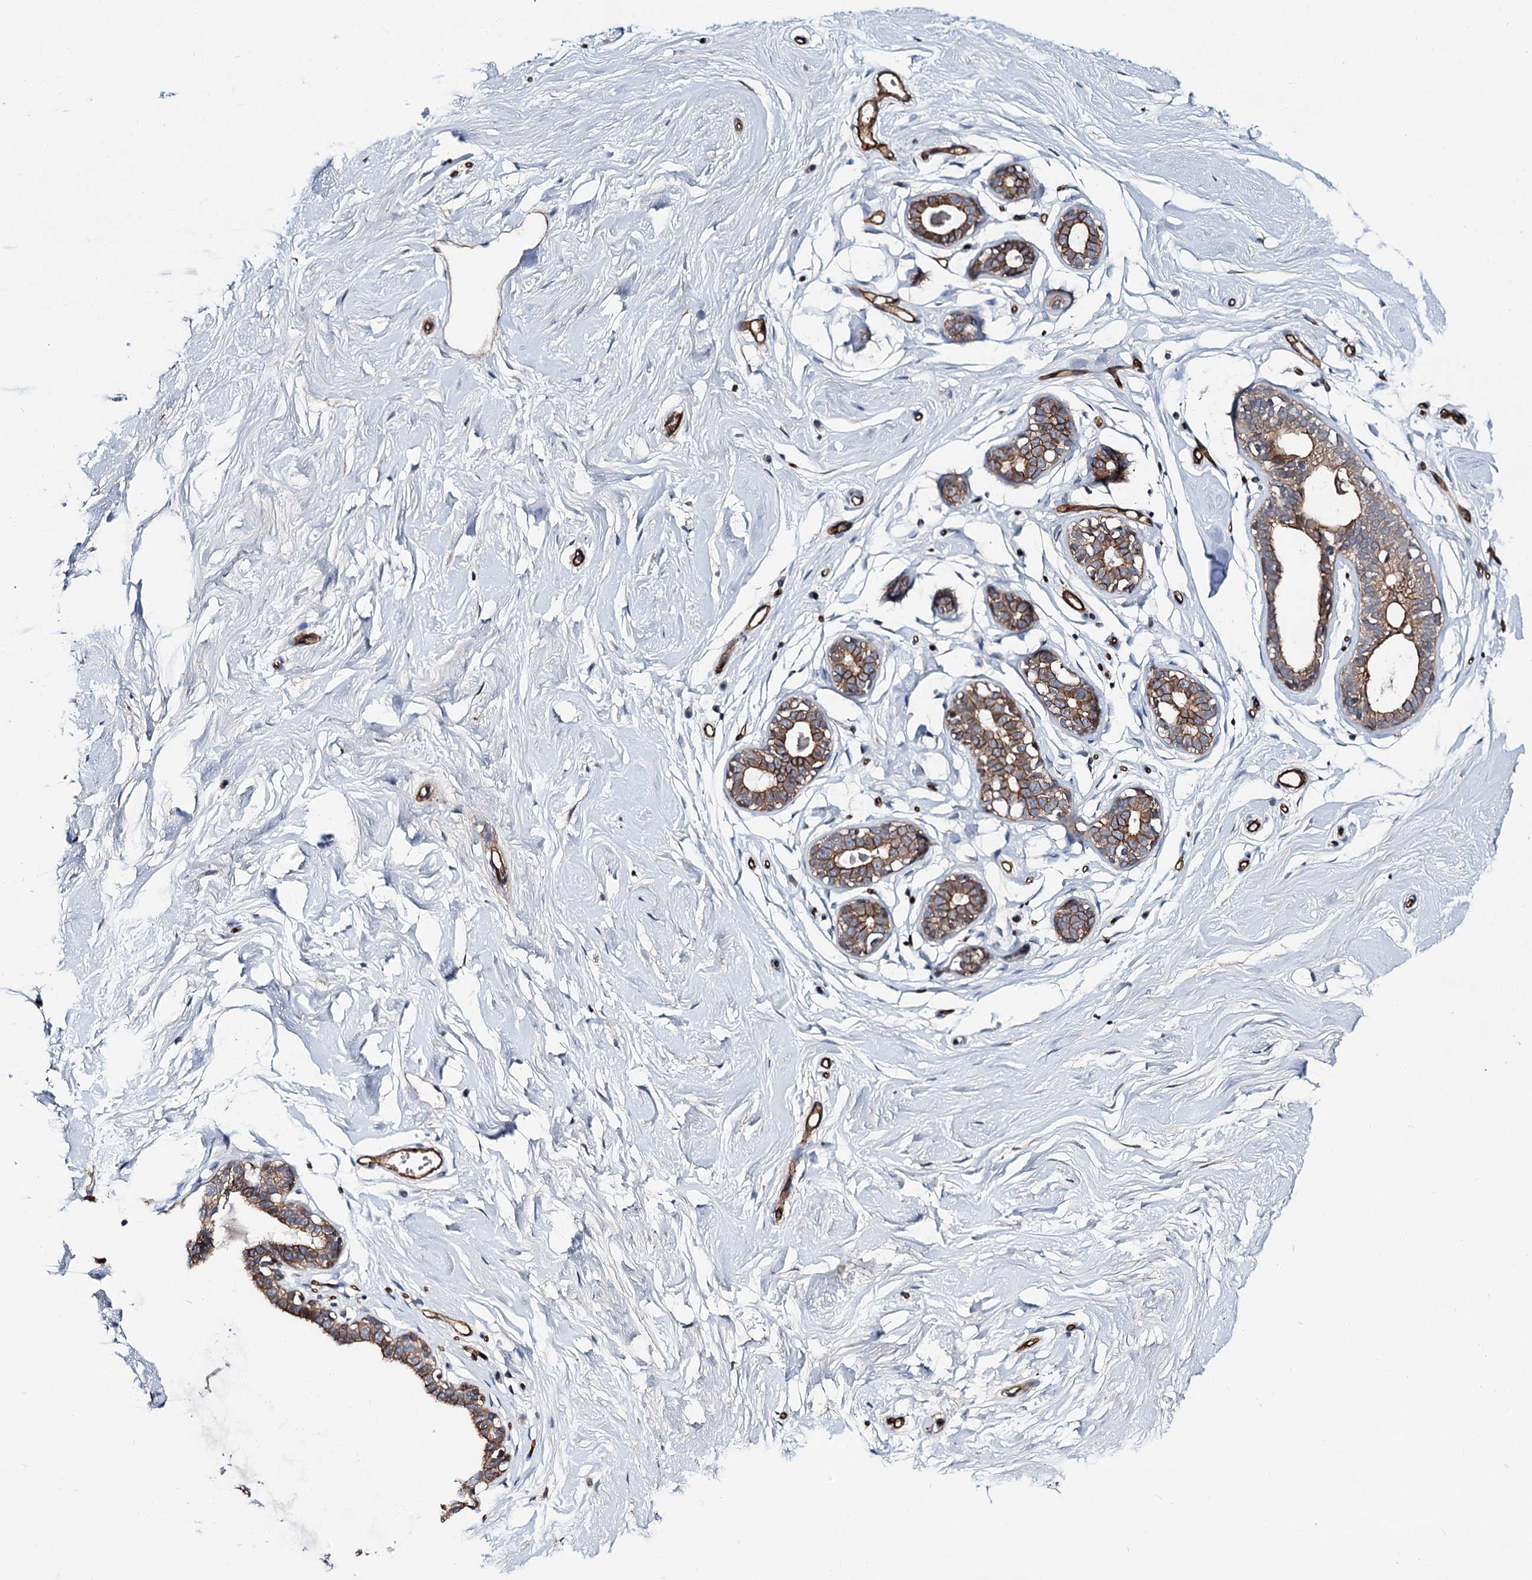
{"staining": {"intensity": "negative", "quantity": "none", "location": "none"}, "tissue": "breast", "cell_type": "Adipocytes", "image_type": "normal", "snomed": [{"axis": "morphology", "description": "Normal tissue, NOS"}, {"axis": "morphology", "description": "Adenoma, NOS"}, {"axis": "topography", "description": "Breast"}], "caption": "A high-resolution image shows immunohistochemistry staining of benign breast, which exhibits no significant positivity in adipocytes.", "gene": "ABLIM1", "patient": {"sex": "female", "age": 23}}